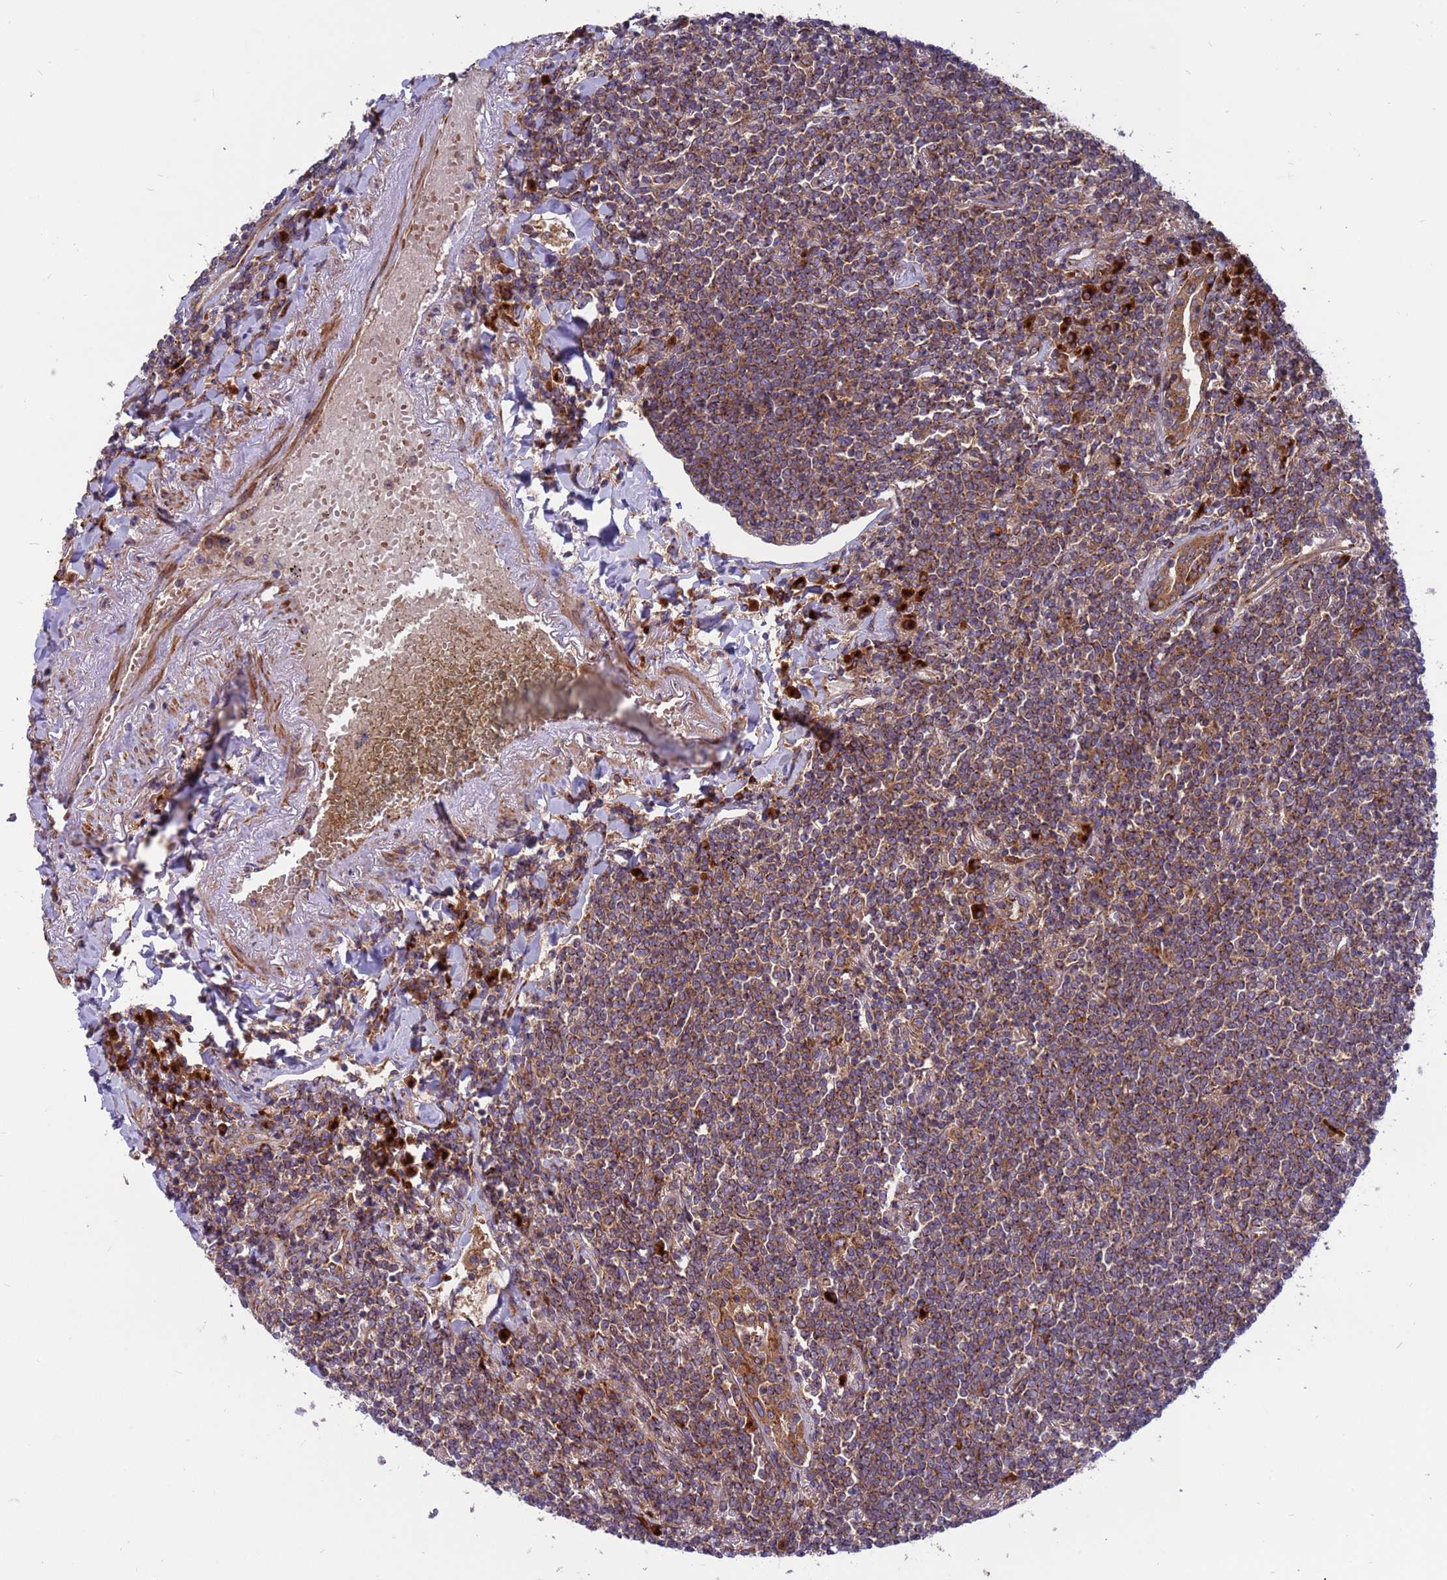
{"staining": {"intensity": "moderate", "quantity": ">75%", "location": "cytoplasmic/membranous"}, "tissue": "lymphoma", "cell_type": "Tumor cells", "image_type": "cancer", "snomed": [{"axis": "morphology", "description": "Malignant lymphoma, non-Hodgkin's type, Low grade"}, {"axis": "topography", "description": "Lung"}], "caption": "Moderate cytoplasmic/membranous protein staining is appreciated in about >75% of tumor cells in low-grade malignant lymphoma, non-Hodgkin's type.", "gene": "ZC3HAV1", "patient": {"sex": "female", "age": 71}}